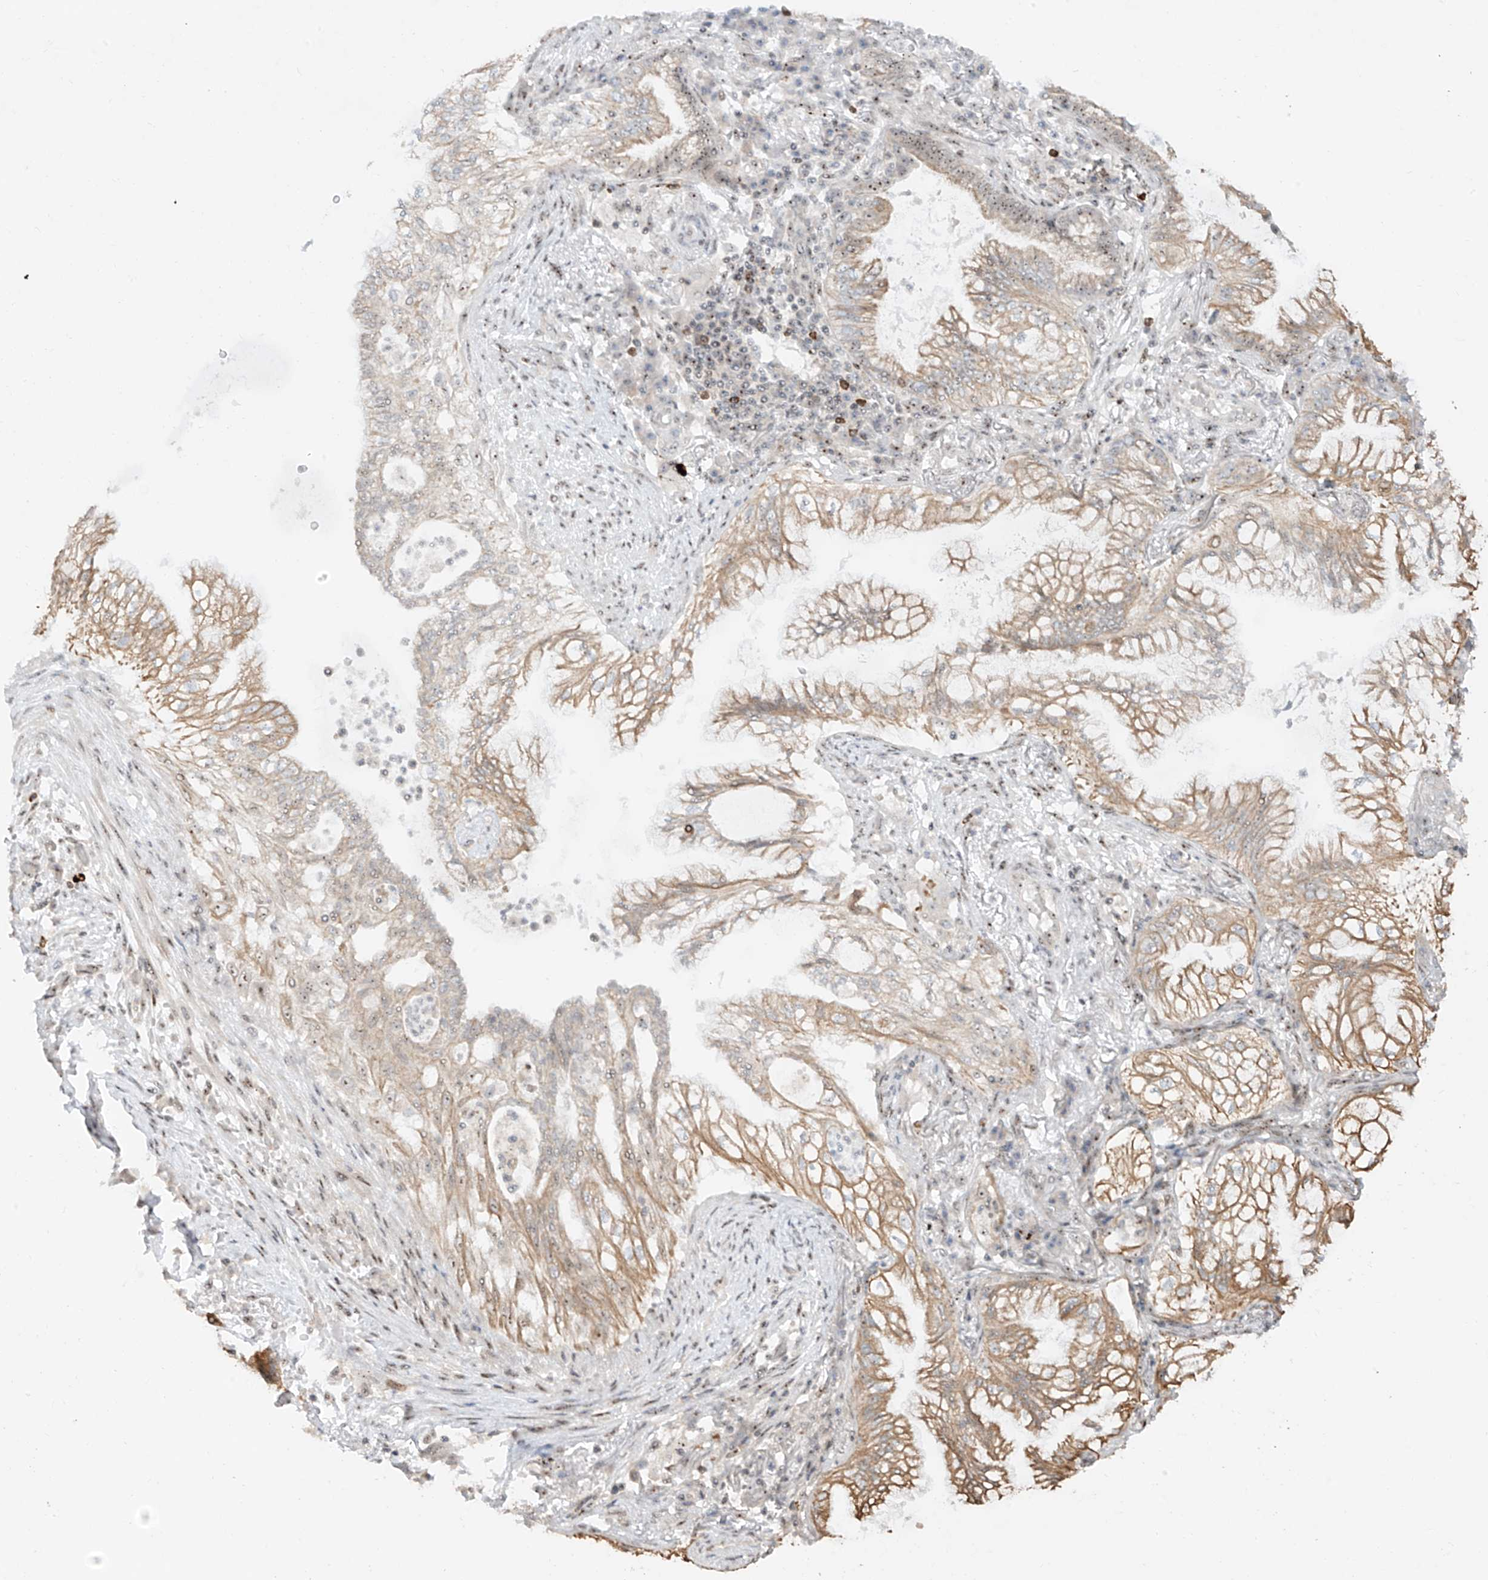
{"staining": {"intensity": "weak", "quantity": "25%-75%", "location": "cytoplasmic/membranous,nuclear"}, "tissue": "lung cancer", "cell_type": "Tumor cells", "image_type": "cancer", "snomed": [{"axis": "morphology", "description": "Adenocarcinoma, NOS"}, {"axis": "topography", "description": "Lung"}], "caption": "Immunohistochemistry of human lung adenocarcinoma shows low levels of weak cytoplasmic/membranous and nuclear positivity in approximately 25%-75% of tumor cells.", "gene": "ZNF512", "patient": {"sex": "female", "age": 70}}